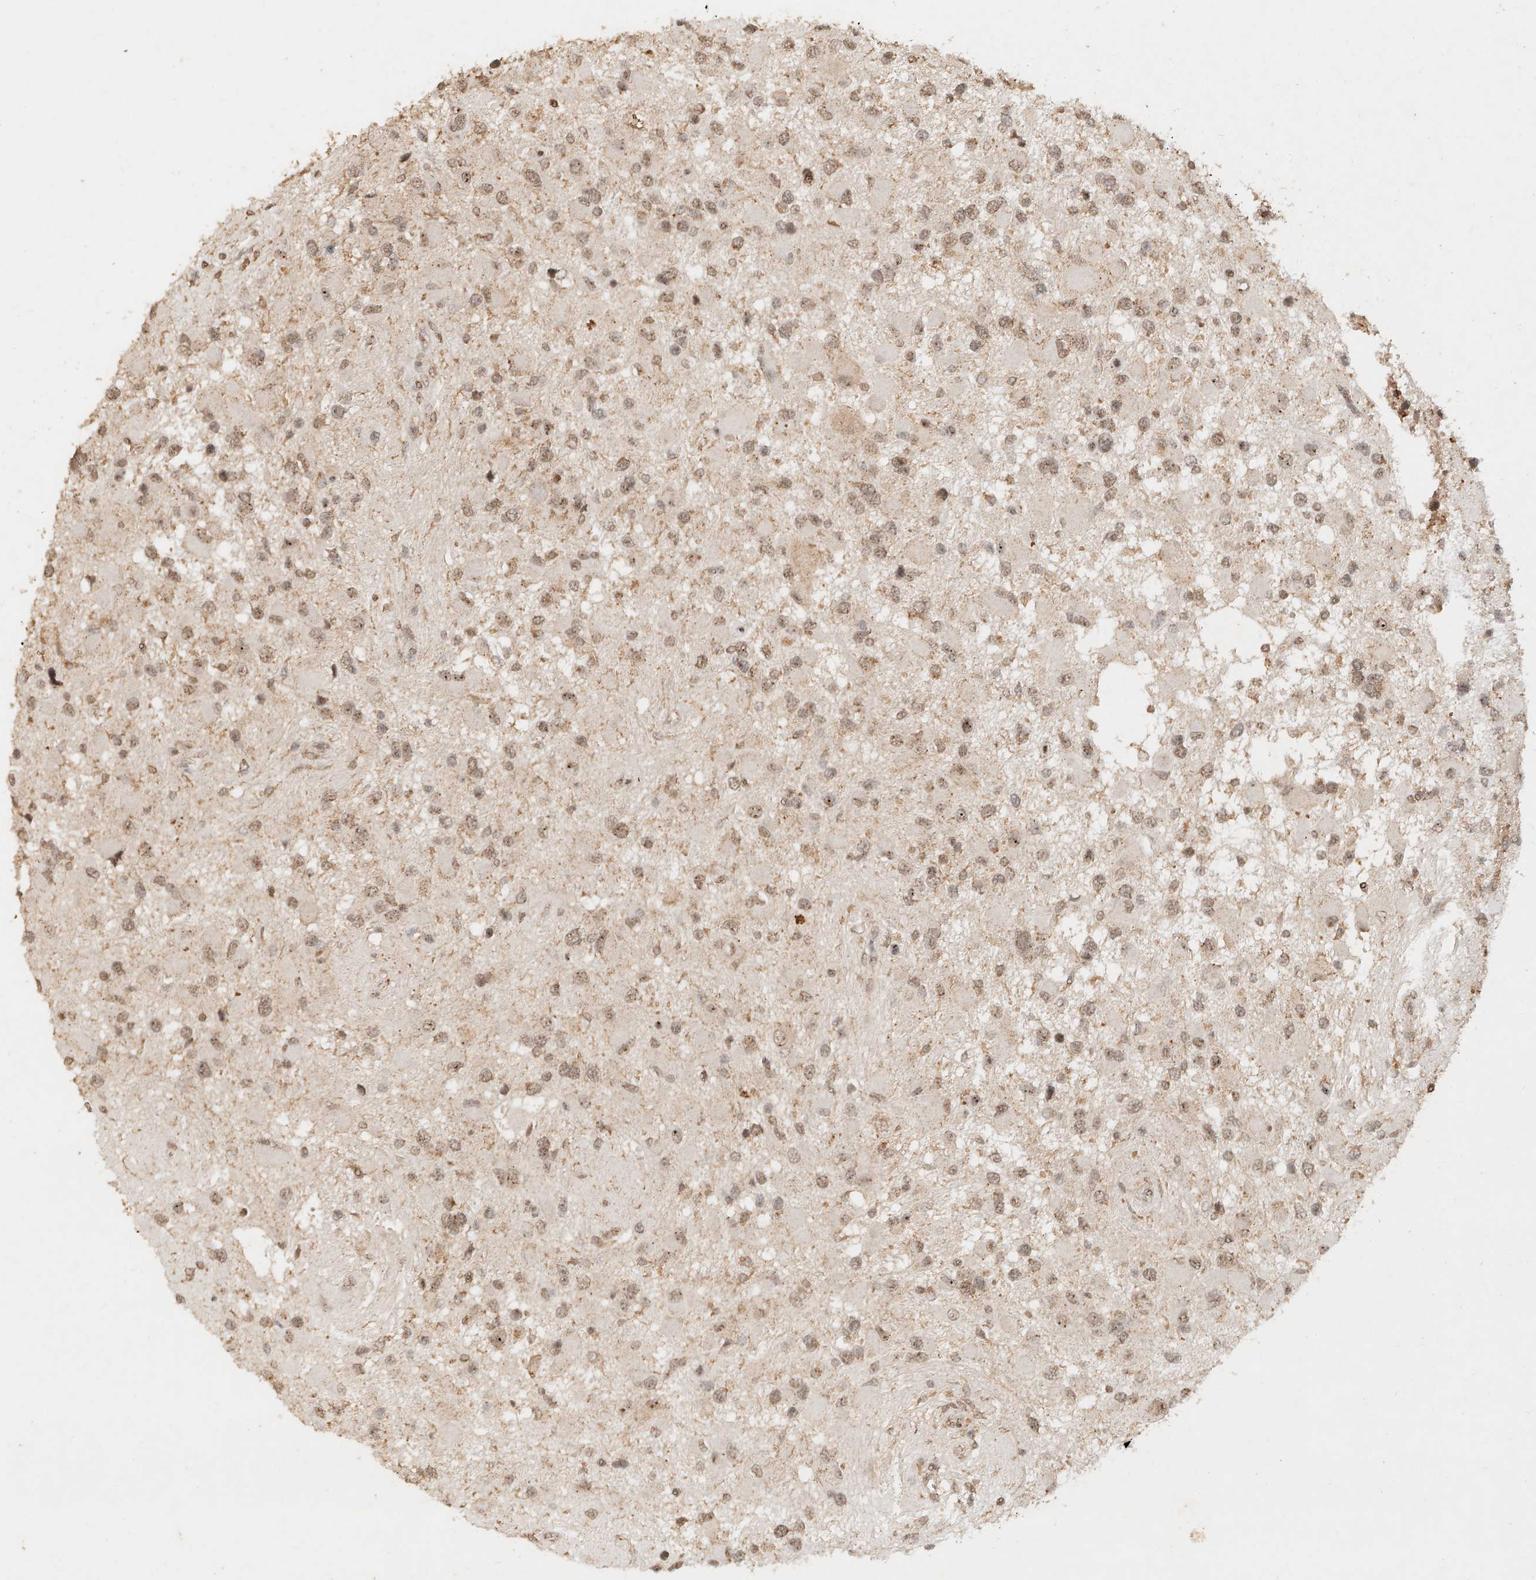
{"staining": {"intensity": "weak", "quantity": ">75%", "location": "cytoplasmic/membranous,nuclear"}, "tissue": "glioma", "cell_type": "Tumor cells", "image_type": "cancer", "snomed": [{"axis": "morphology", "description": "Glioma, malignant, High grade"}, {"axis": "topography", "description": "Brain"}], "caption": "Human malignant glioma (high-grade) stained with a protein marker exhibits weak staining in tumor cells.", "gene": "CXorf58", "patient": {"sex": "male", "age": 53}}